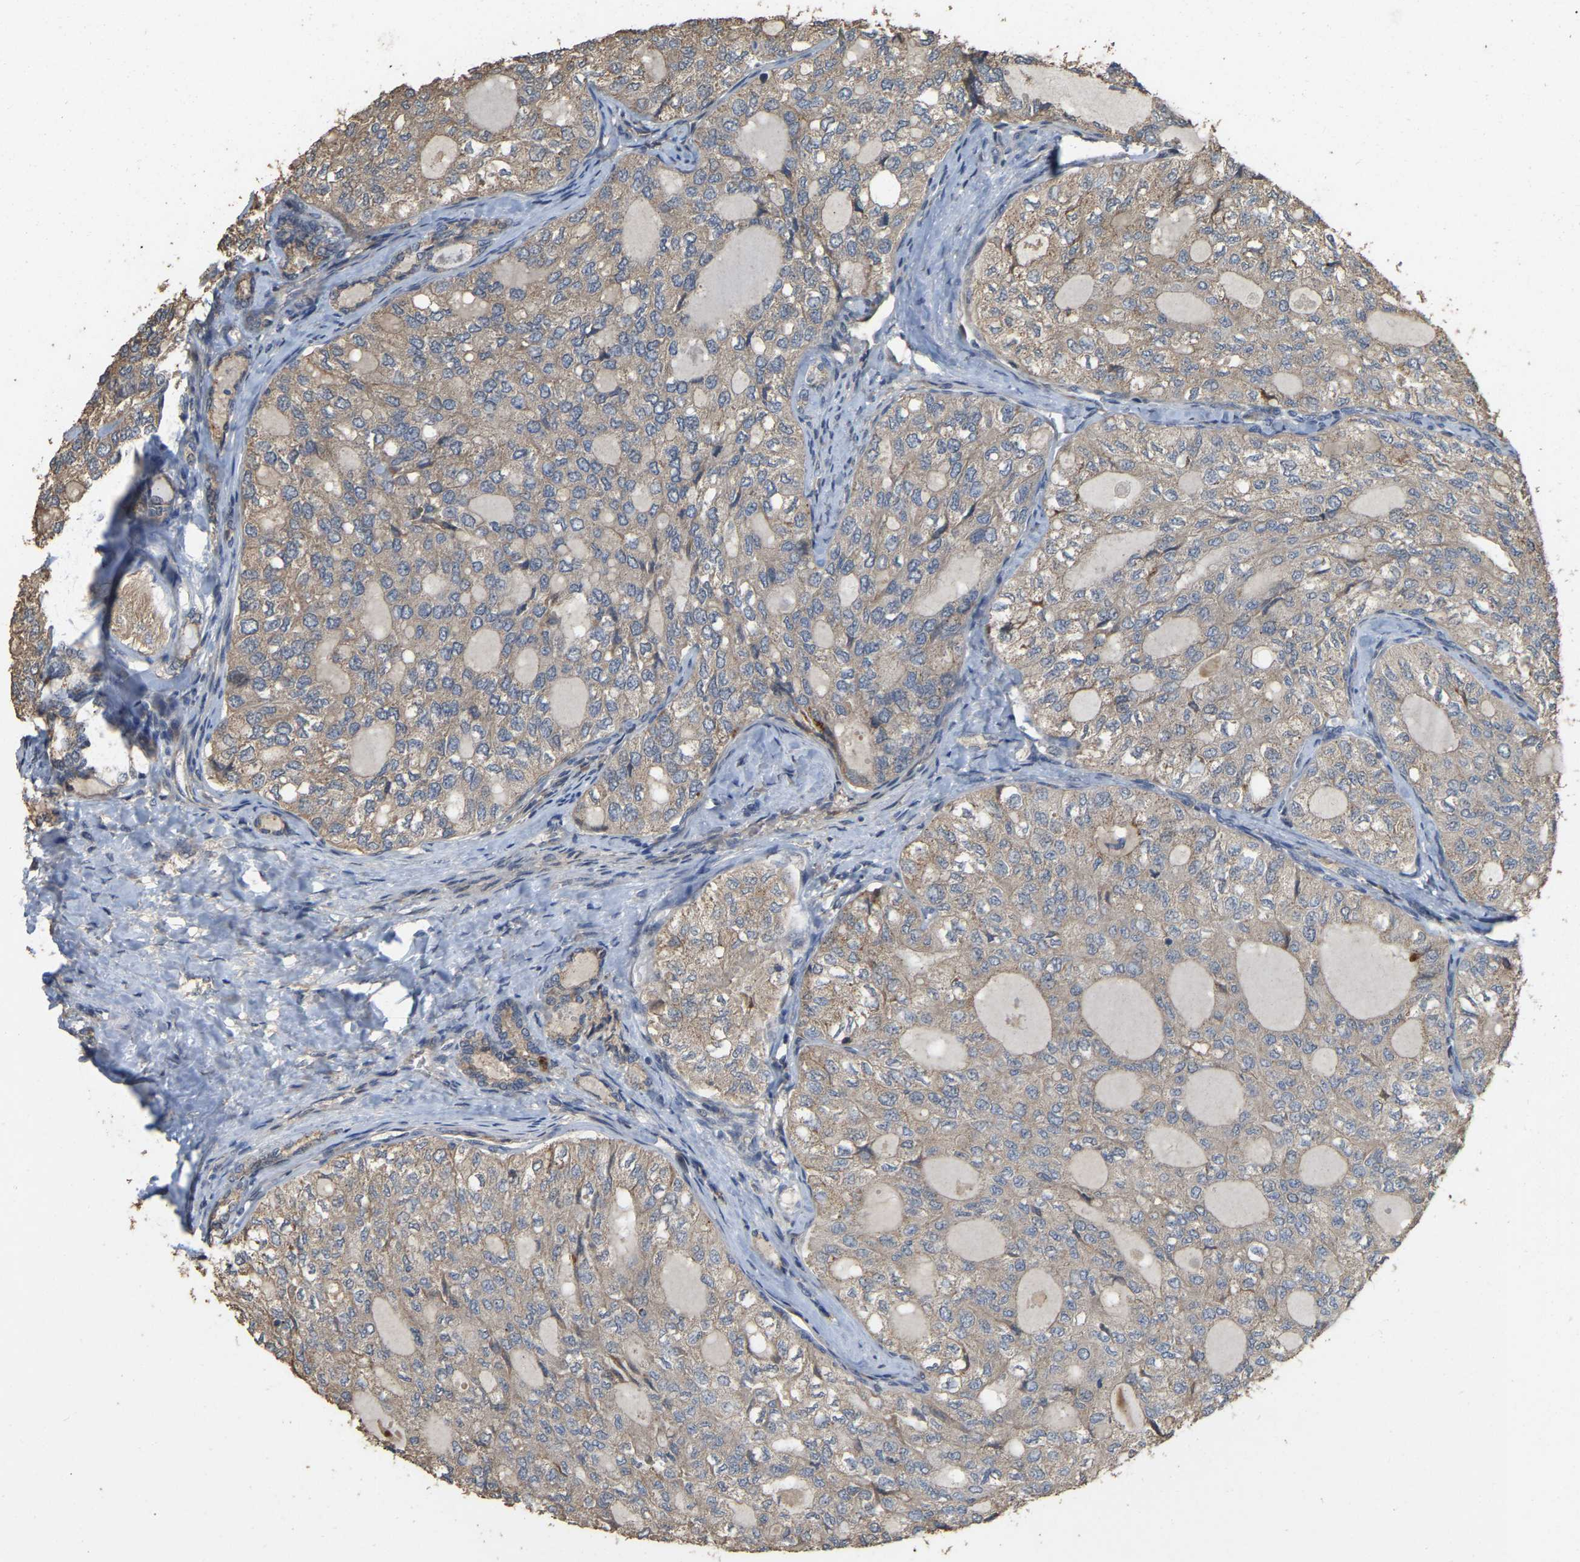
{"staining": {"intensity": "weak", "quantity": ">75%", "location": "cytoplasmic/membranous"}, "tissue": "thyroid cancer", "cell_type": "Tumor cells", "image_type": "cancer", "snomed": [{"axis": "morphology", "description": "Follicular adenoma carcinoma, NOS"}, {"axis": "topography", "description": "Thyroid gland"}], "caption": "Immunohistochemistry micrograph of neoplastic tissue: human thyroid follicular adenoma carcinoma stained using immunohistochemistry displays low levels of weak protein expression localized specifically in the cytoplasmic/membranous of tumor cells, appearing as a cytoplasmic/membranous brown color.", "gene": "NCS1", "patient": {"sex": "male", "age": 75}}